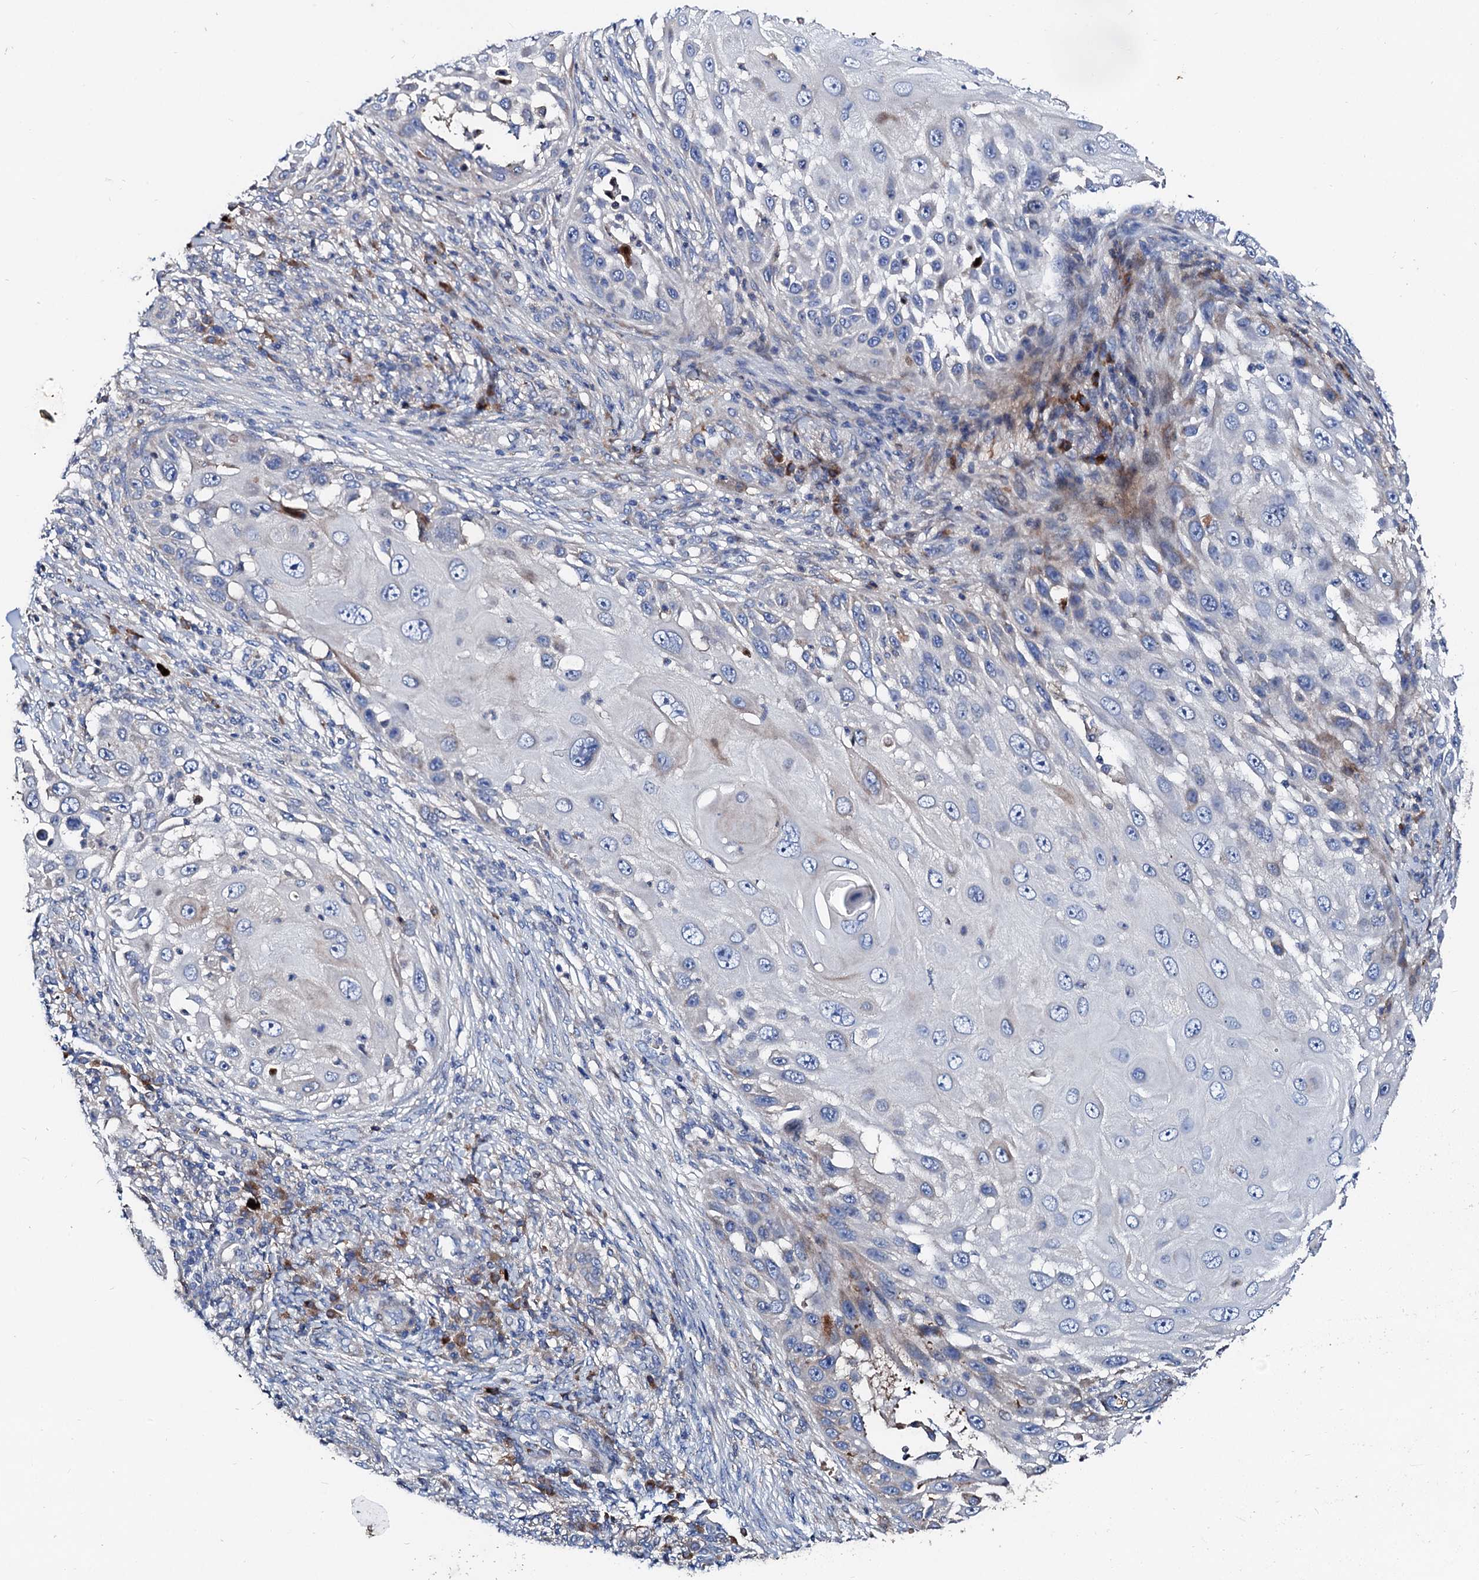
{"staining": {"intensity": "negative", "quantity": "none", "location": "none"}, "tissue": "skin cancer", "cell_type": "Tumor cells", "image_type": "cancer", "snomed": [{"axis": "morphology", "description": "Squamous cell carcinoma, NOS"}, {"axis": "topography", "description": "Skin"}], "caption": "Tumor cells show no significant expression in squamous cell carcinoma (skin).", "gene": "SLC10A7", "patient": {"sex": "female", "age": 44}}